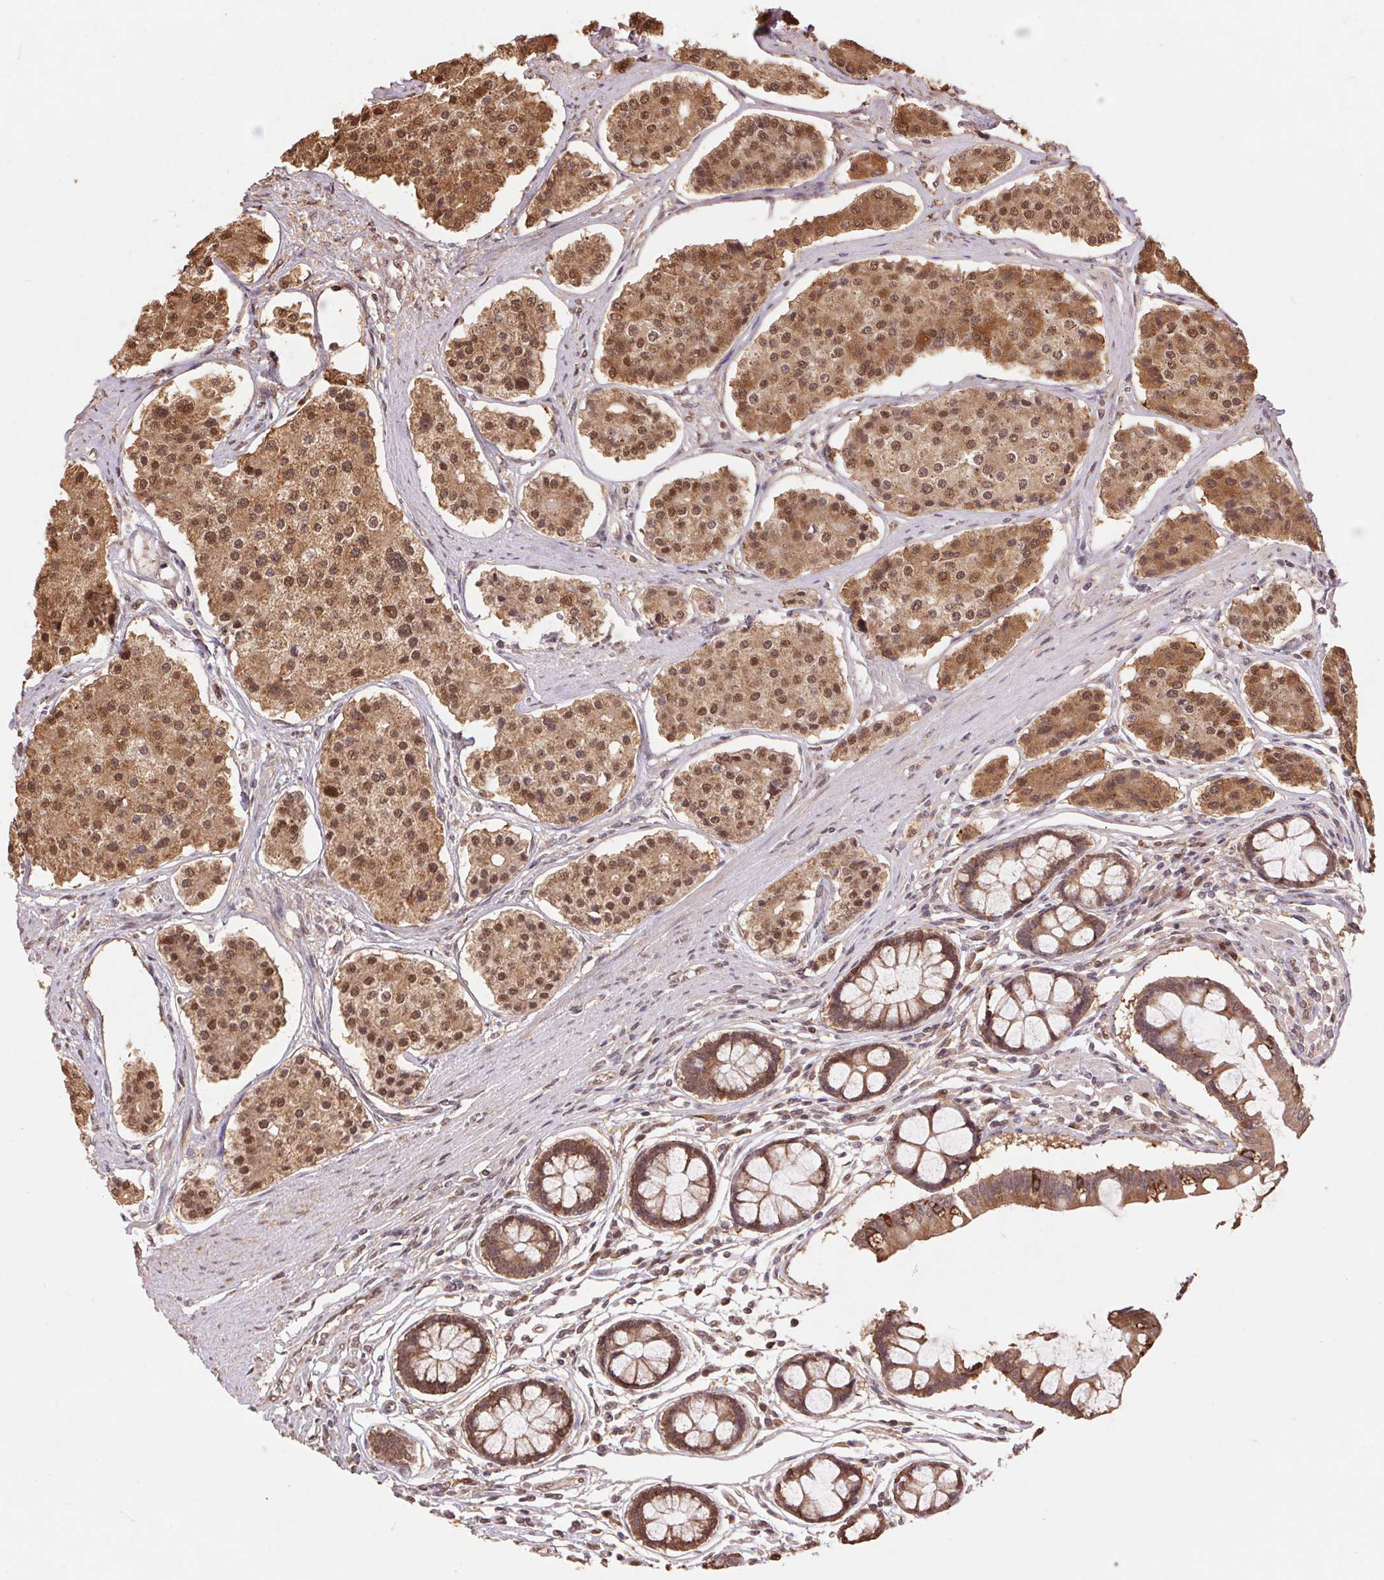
{"staining": {"intensity": "moderate", "quantity": ">75%", "location": "cytoplasmic/membranous,nuclear"}, "tissue": "carcinoid", "cell_type": "Tumor cells", "image_type": "cancer", "snomed": [{"axis": "morphology", "description": "Carcinoid, malignant, NOS"}, {"axis": "topography", "description": "Small intestine"}], "caption": "The histopathology image demonstrates a brown stain indicating the presence of a protein in the cytoplasmic/membranous and nuclear of tumor cells in carcinoid (malignant).", "gene": "CUTA", "patient": {"sex": "female", "age": 65}}